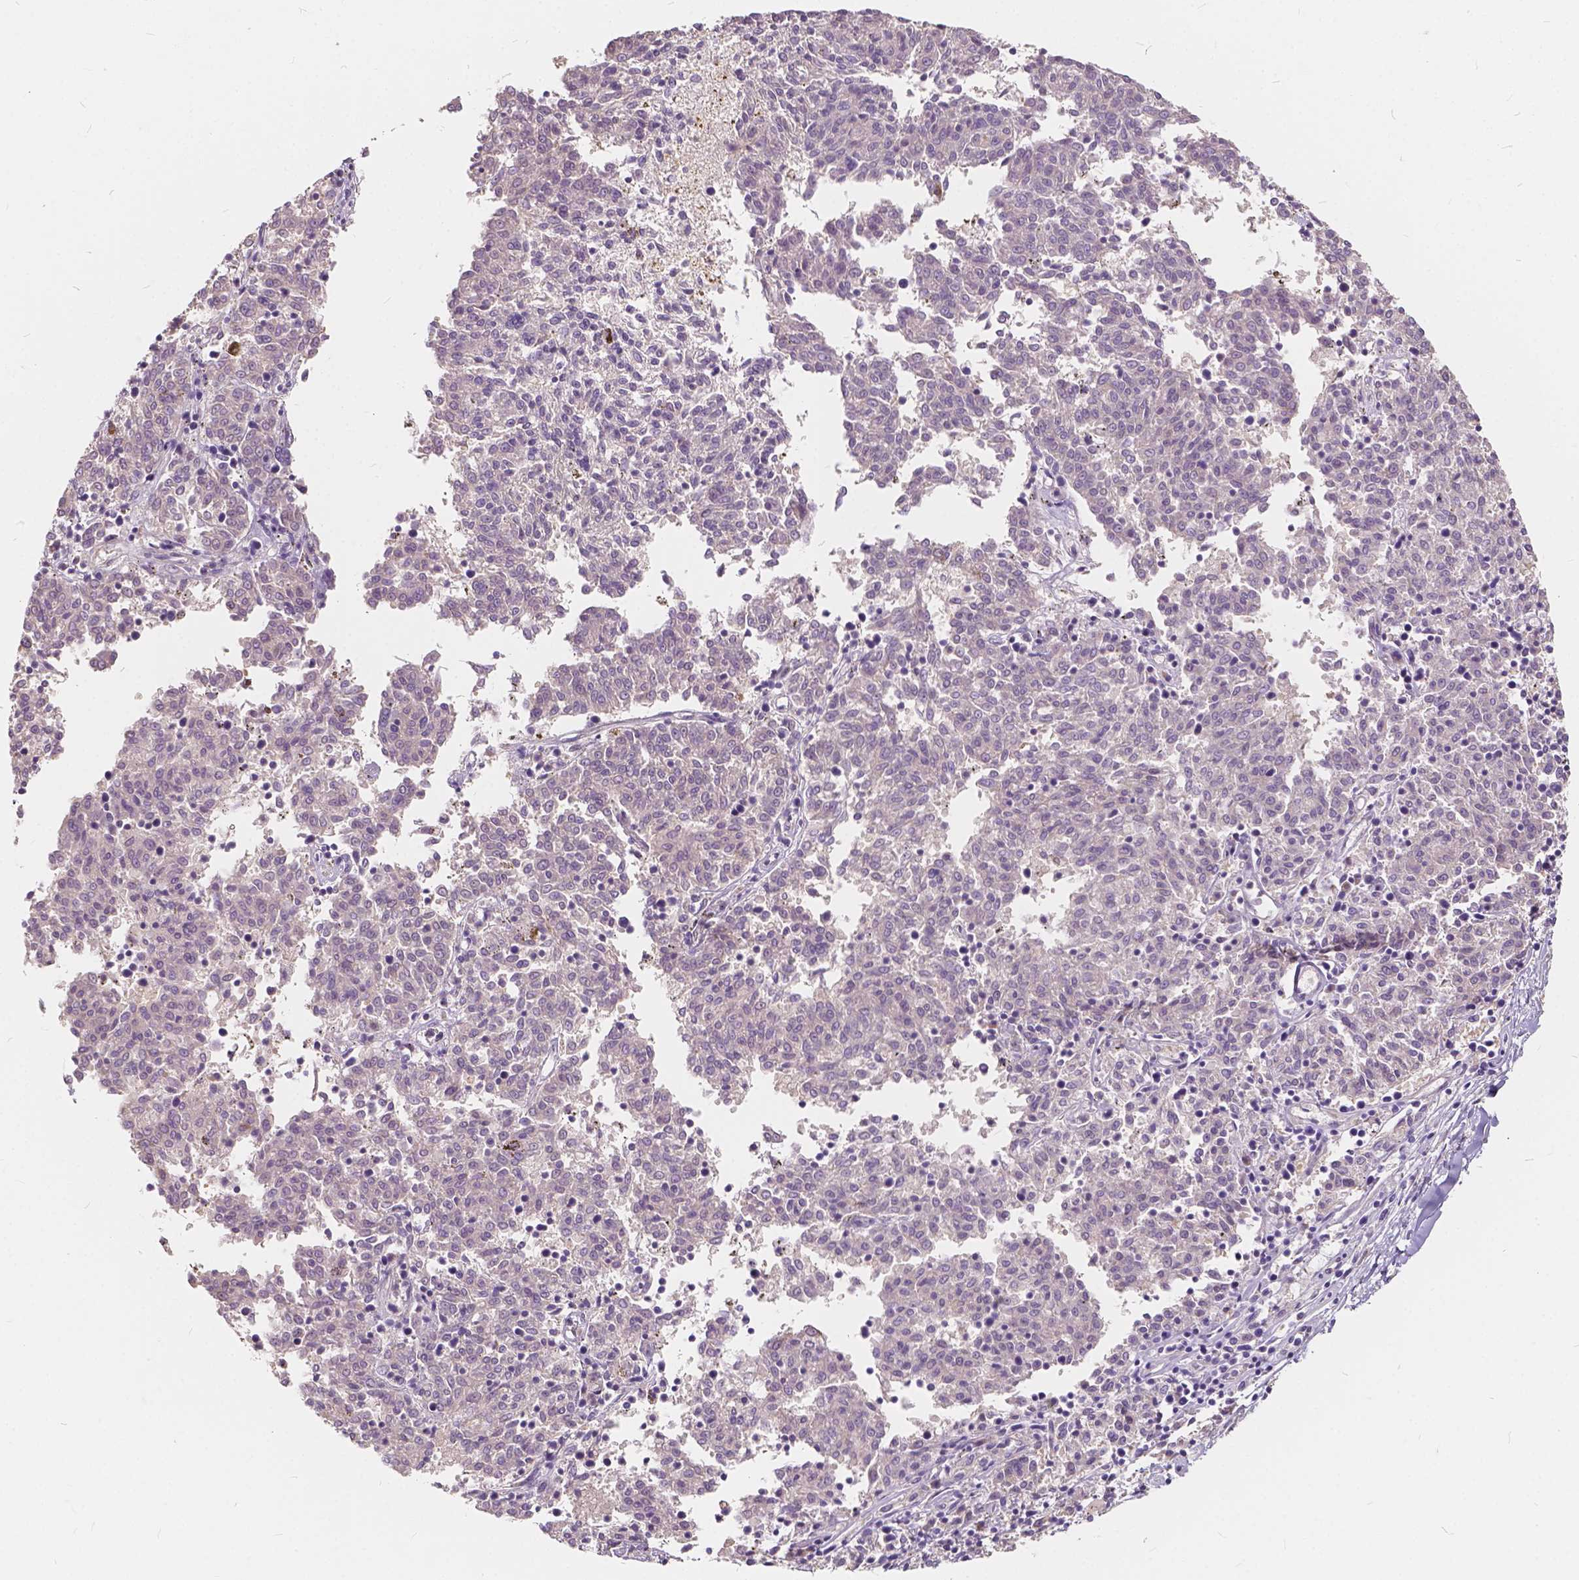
{"staining": {"intensity": "negative", "quantity": "none", "location": "none"}, "tissue": "melanoma", "cell_type": "Tumor cells", "image_type": "cancer", "snomed": [{"axis": "morphology", "description": "Malignant melanoma, NOS"}, {"axis": "topography", "description": "Skin"}], "caption": "Tumor cells show no significant protein staining in melanoma.", "gene": "KIAA0513", "patient": {"sex": "female", "age": 72}}